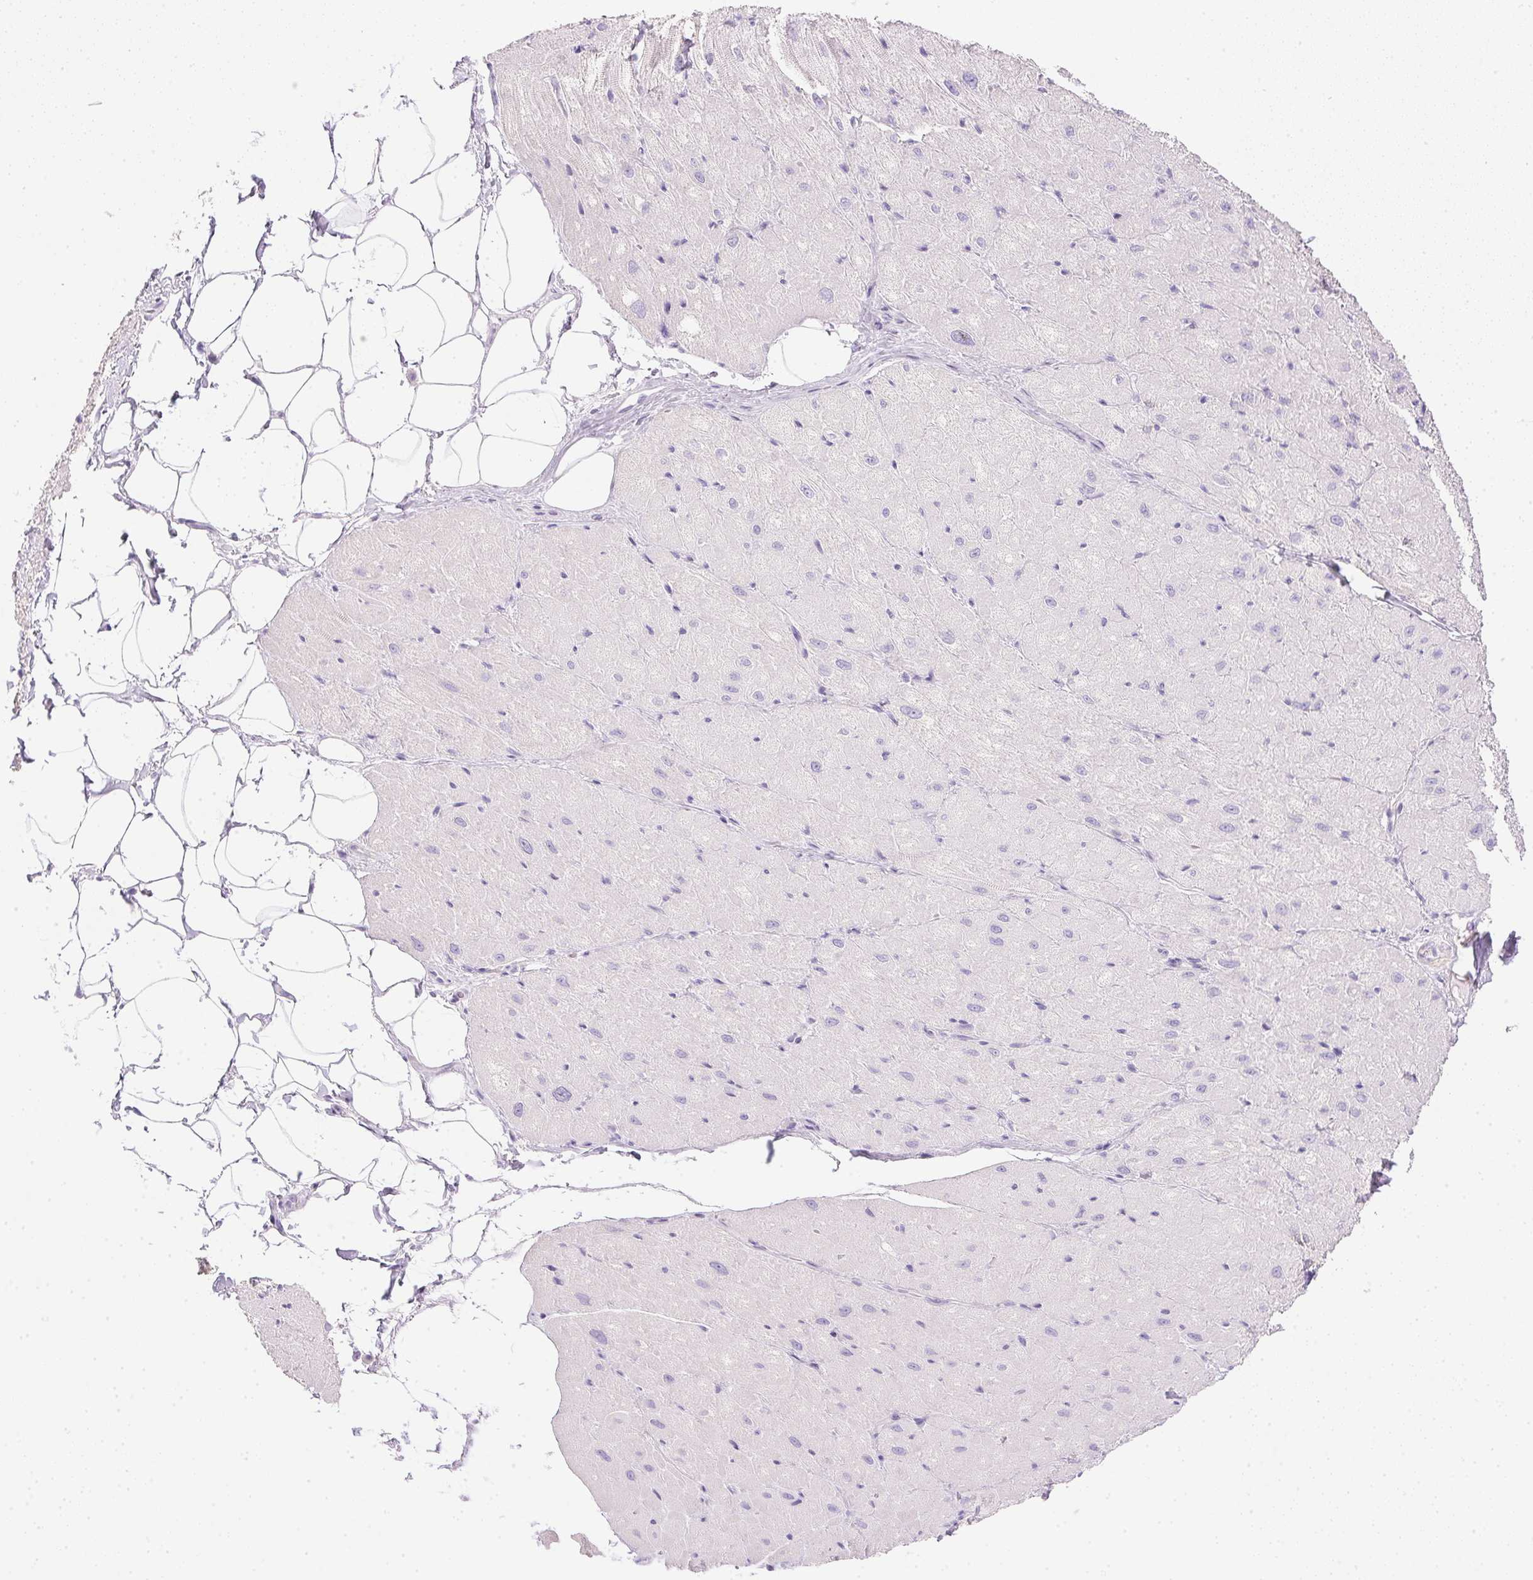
{"staining": {"intensity": "negative", "quantity": "none", "location": "none"}, "tissue": "heart muscle", "cell_type": "Cardiomyocytes", "image_type": "normal", "snomed": [{"axis": "morphology", "description": "Normal tissue, NOS"}, {"axis": "topography", "description": "Heart"}], "caption": "IHC image of normal heart muscle: human heart muscle stained with DAB demonstrates no significant protein staining in cardiomyocytes.", "gene": "CTRL", "patient": {"sex": "male", "age": 62}}